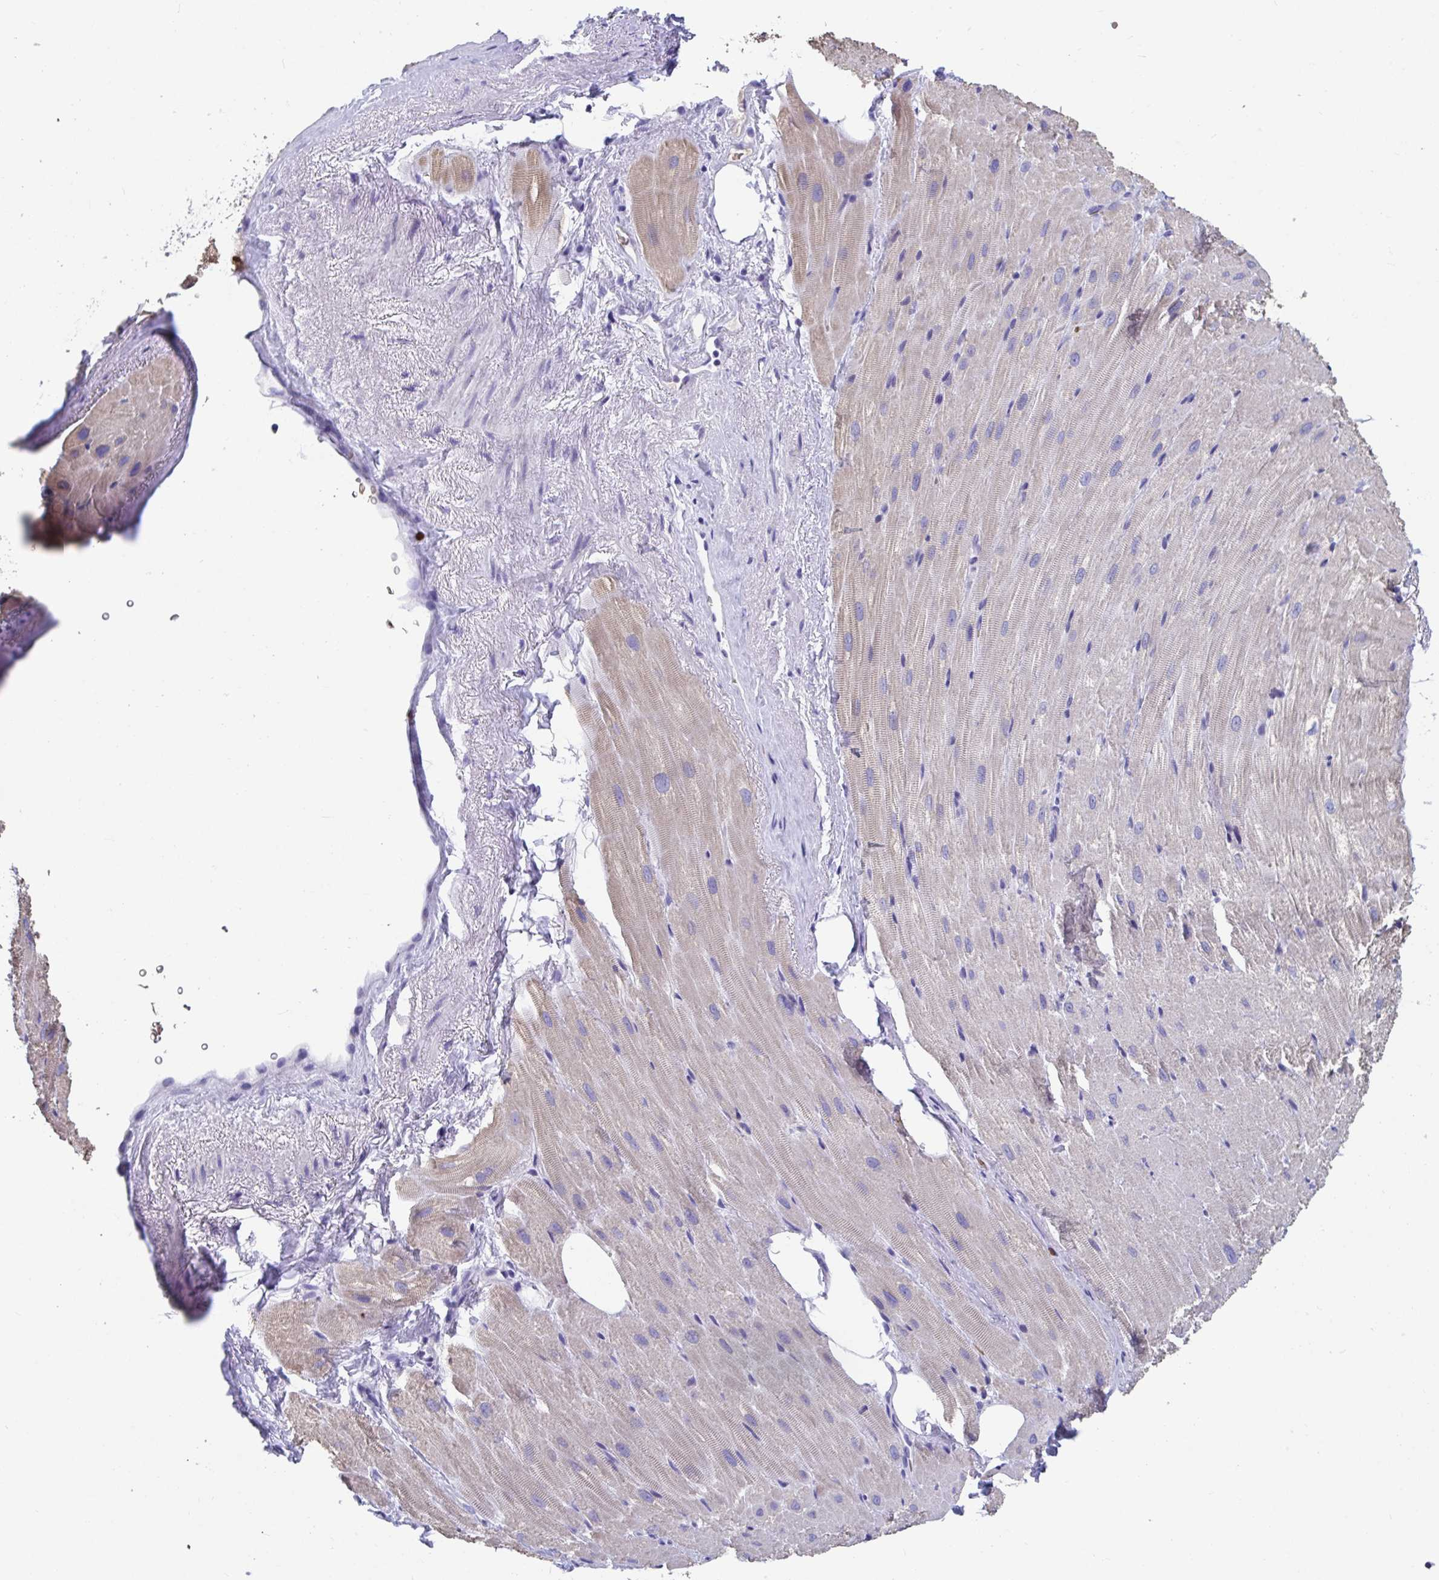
{"staining": {"intensity": "weak", "quantity": "<25%", "location": "cytoplasmic/membranous"}, "tissue": "heart muscle", "cell_type": "Cardiomyocytes", "image_type": "normal", "snomed": [{"axis": "morphology", "description": "Normal tissue, NOS"}, {"axis": "topography", "description": "Heart"}], "caption": "Immunohistochemistry (IHC) image of benign heart muscle stained for a protein (brown), which displays no expression in cardiomyocytes.", "gene": "TTC30A", "patient": {"sex": "male", "age": 62}}